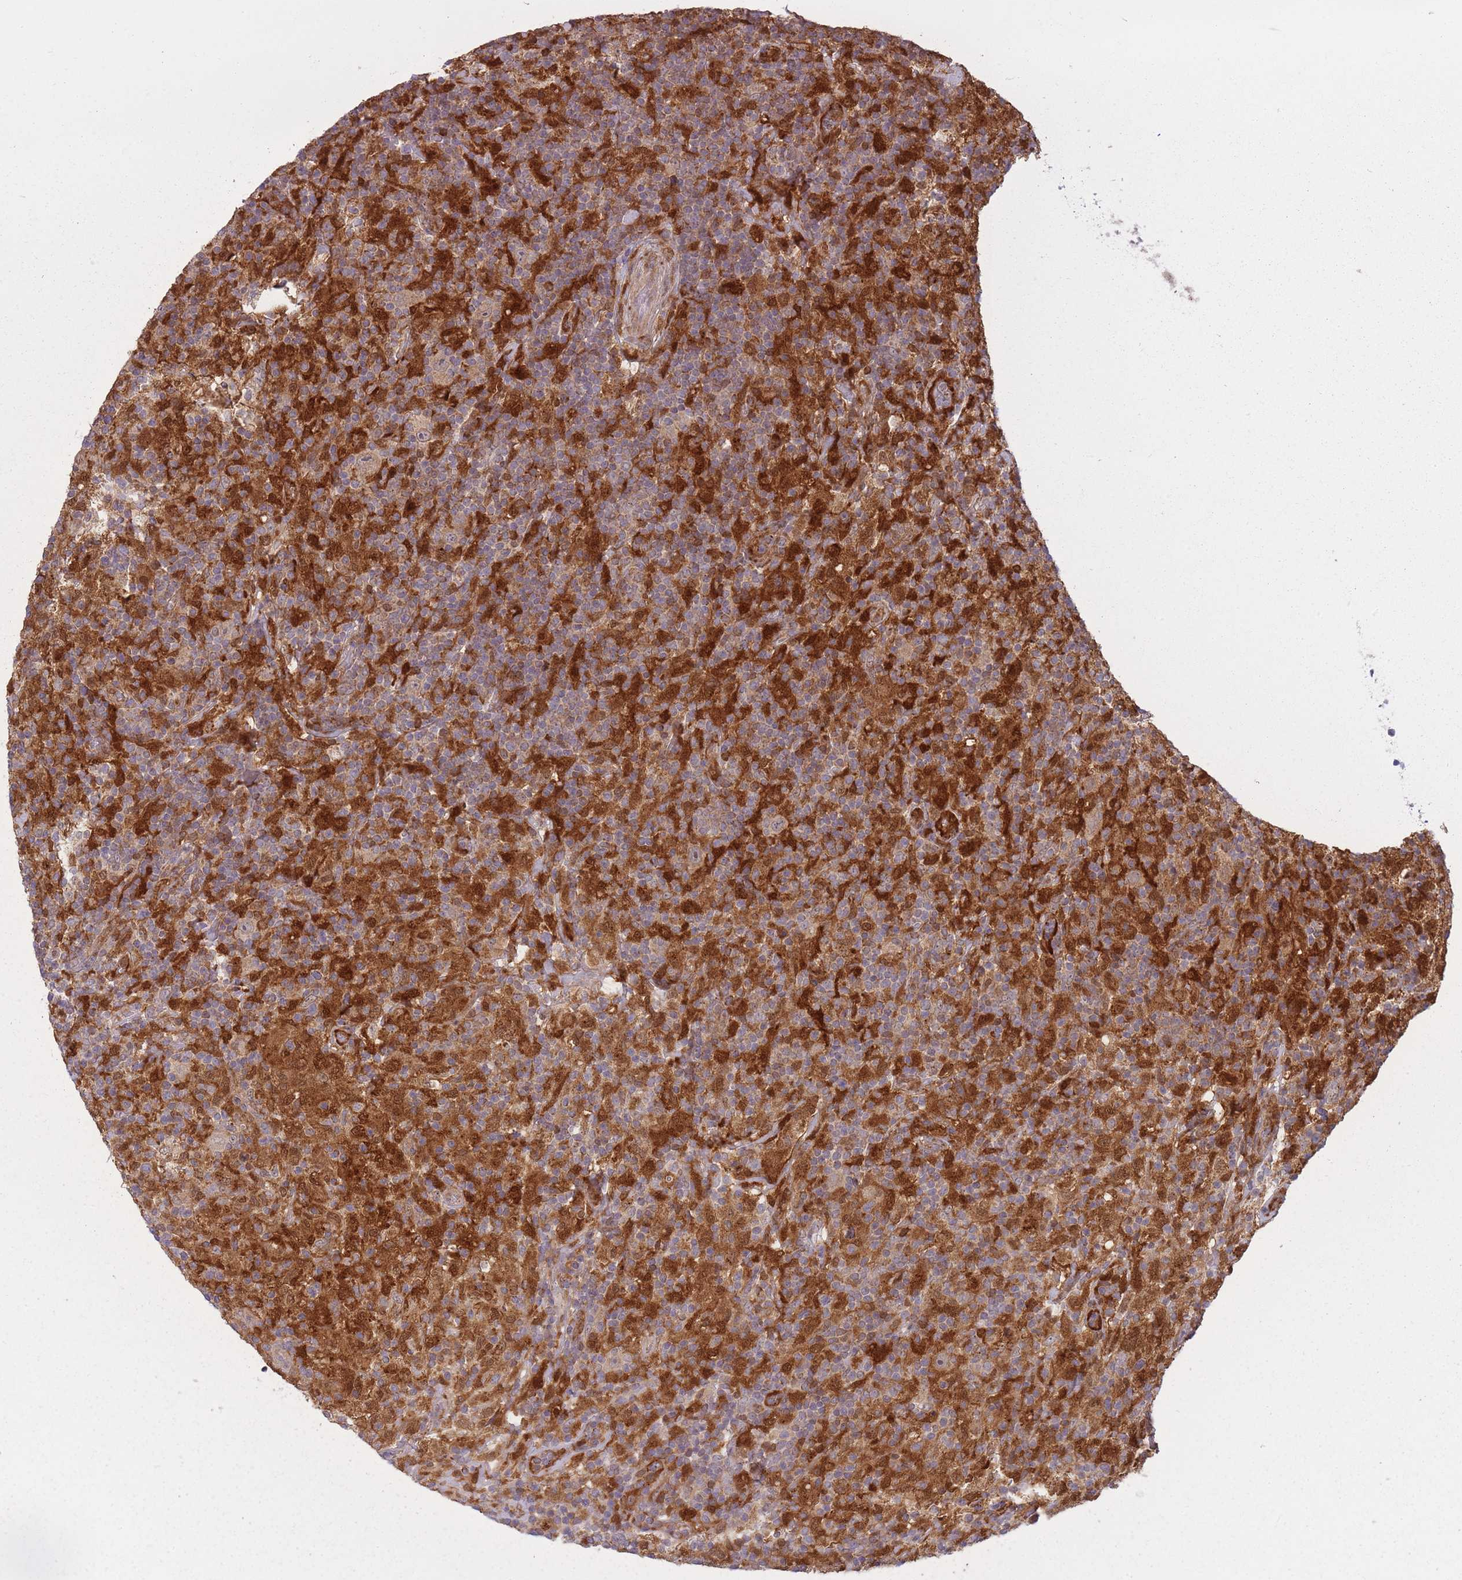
{"staining": {"intensity": "weak", "quantity": "<25%", "location": "cytoplasmic/membranous"}, "tissue": "lymphoma", "cell_type": "Tumor cells", "image_type": "cancer", "snomed": [{"axis": "morphology", "description": "Hodgkin's disease, NOS"}, {"axis": "topography", "description": "Lymph node"}], "caption": "Immunohistochemical staining of lymphoma displays no significant expression in tumor cells. The staining was performed using DAB to visualize the protein expression in brown, while the nuclei were stained in blue with hematoxylin (Magnification: 20x).", "gene": "LGALS9", "patient": {"sex": "male", "age": 70}}